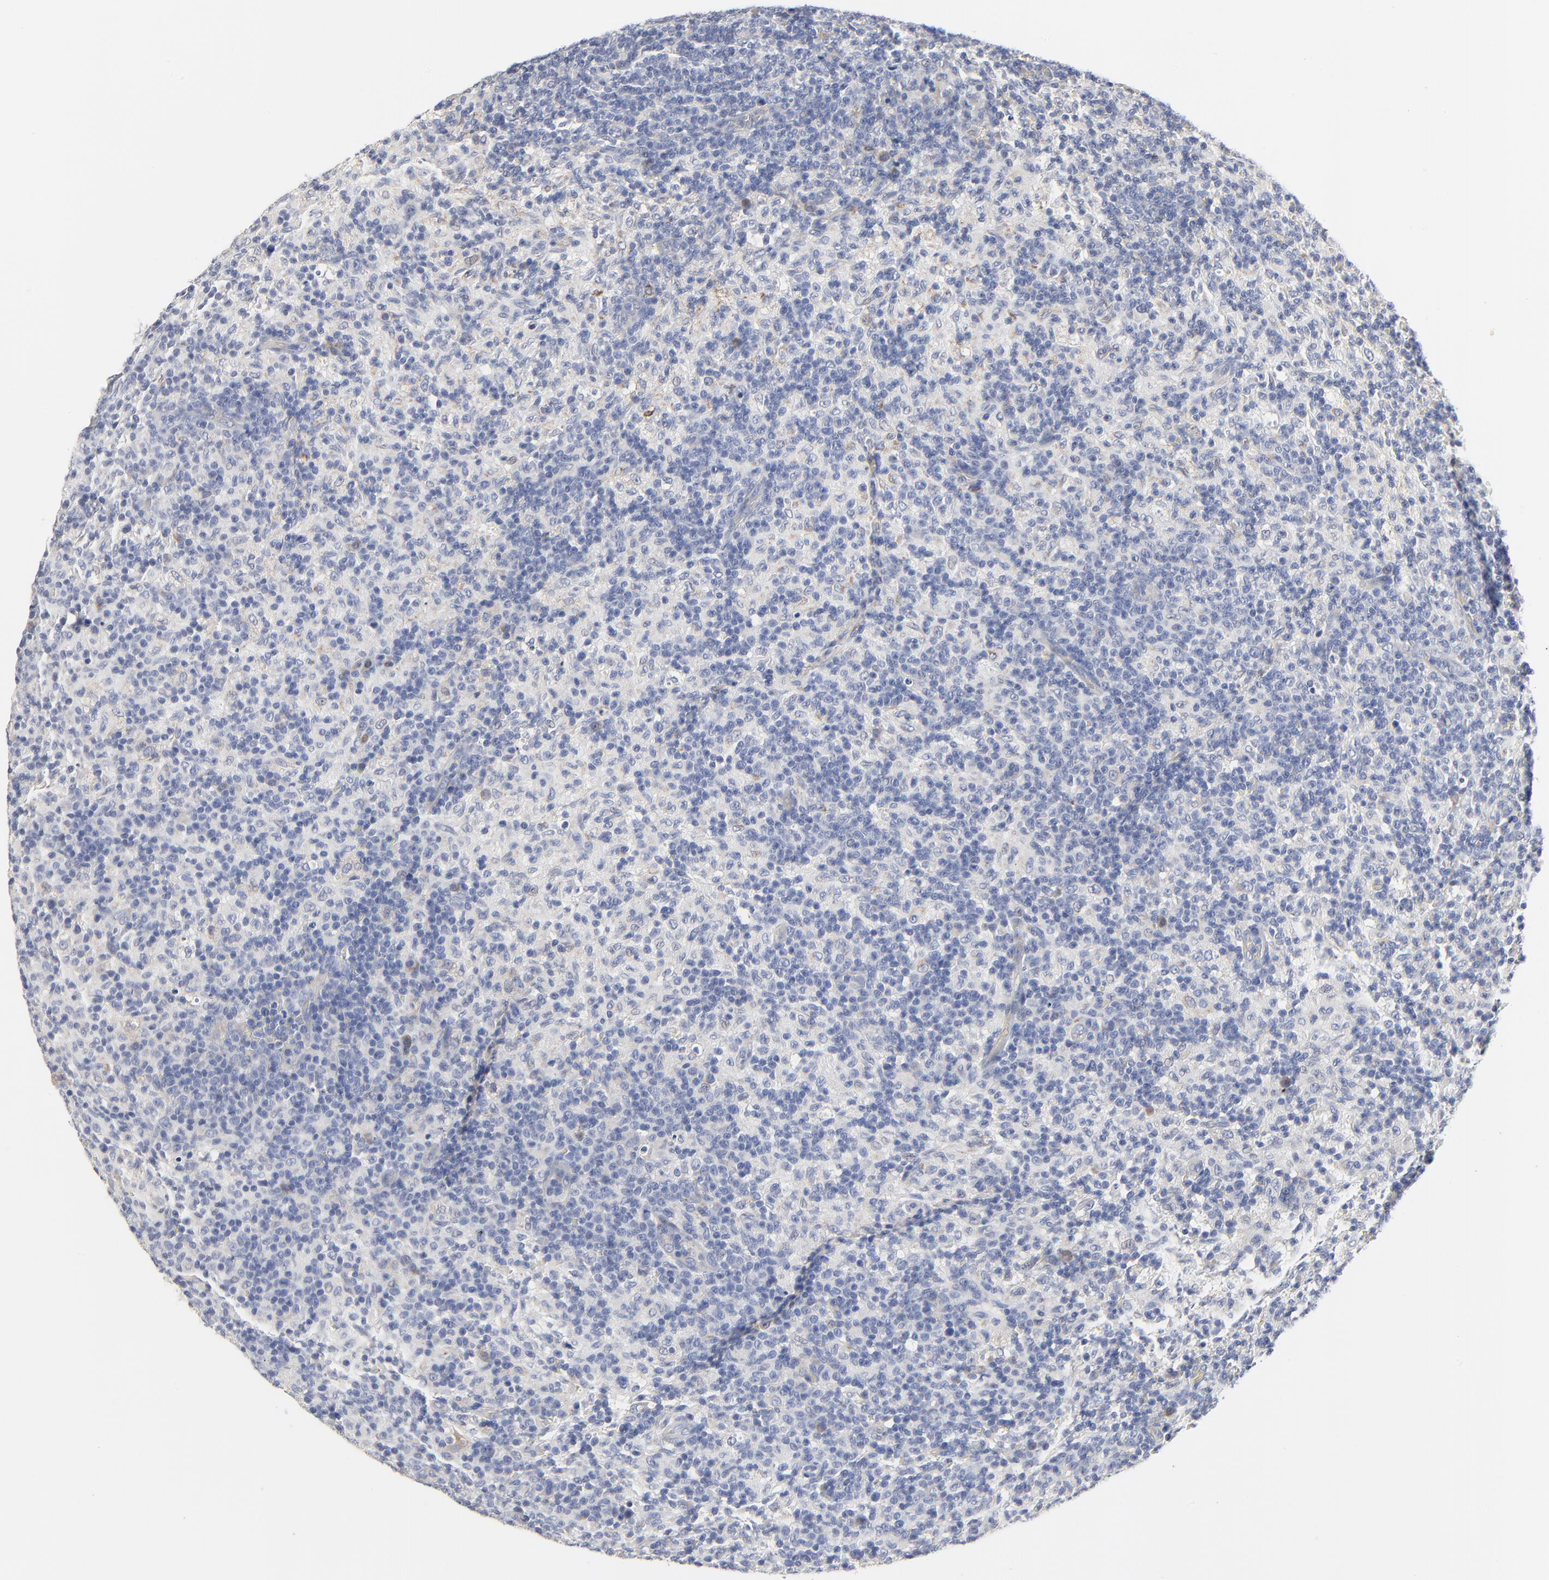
{"staining": {"intensity": "weak", "quantity": "<25%", "location": "cytoplasmic/membranous"}, "tissue": "lymph node", "cell_type": "Germinal center cells", "image_type": "normal", "snomed": [{"axis": "morphology", "description": "Normal tissue, NOS"}, {"axis": "morphology", "description": "Inflammation, NOS"}, {"axis": "topography", "description": "Lymph node"}], "caption": "IHC of unremarkable human lymph node shows no positivity in germinal center cells. (Brightfield microscopy of DAB immunohistochemistry (IHC) at high magnification).", "gene": "DHRSX", "patient": {"sex": "male", "age": 55}}